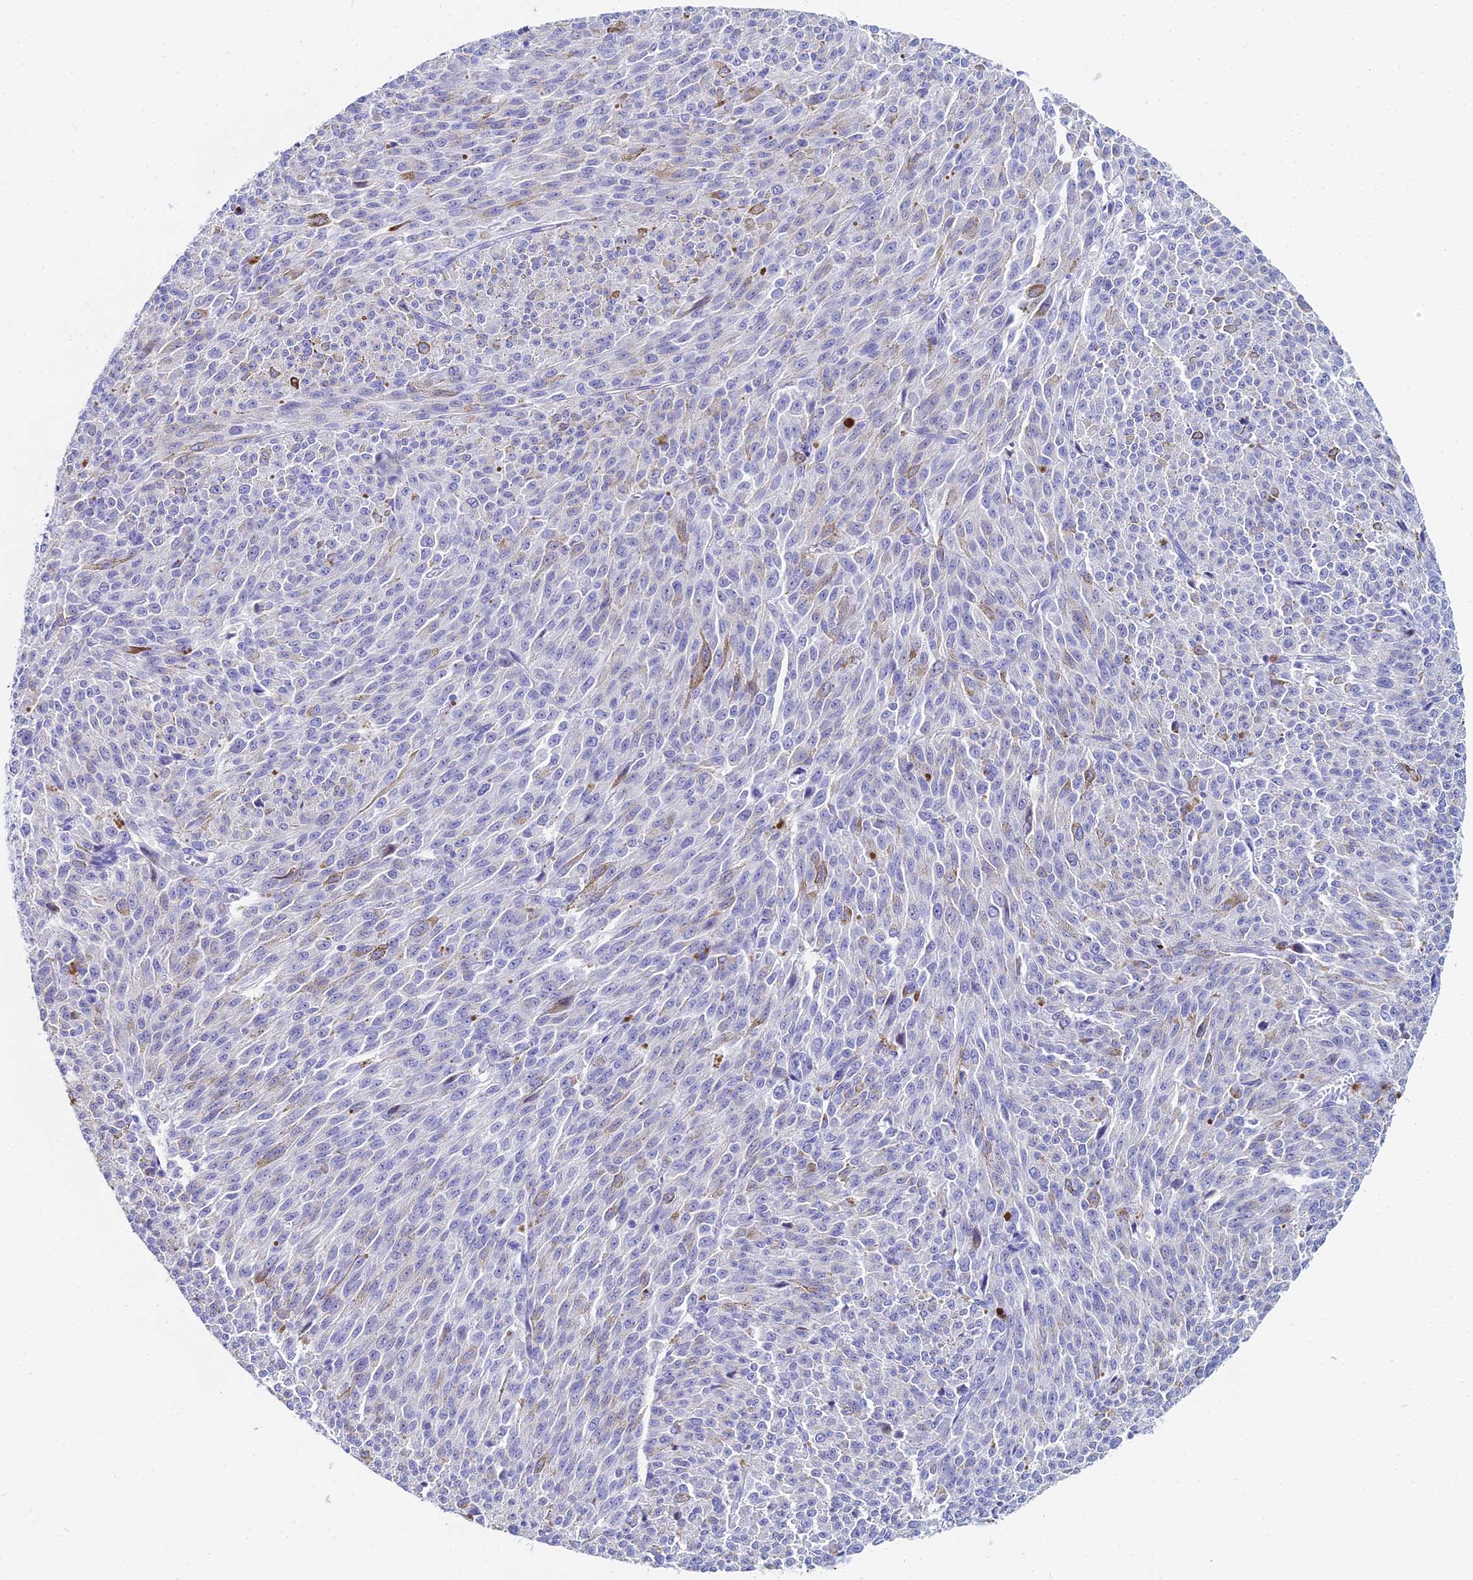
{"staining": {"intensity": "negative", "quantity": "none", "location": "none"}, "tissue": "melanoma", "cell_type": "Tumor cells", "image_type": "cancer", "snomed": [{"axis": "morphology", "description": "Malignant melanoma, NOS"}, {"axis": "topography", "description": "Skin"}], "caption": "A high-resolution image shows immunohistochemistry (IHC) staining of malignant melanoma, which demonstrates no significant expression in tumor cells.", "gene": "HSPA1L", "patient": {"sex": "female", "age": 52}}